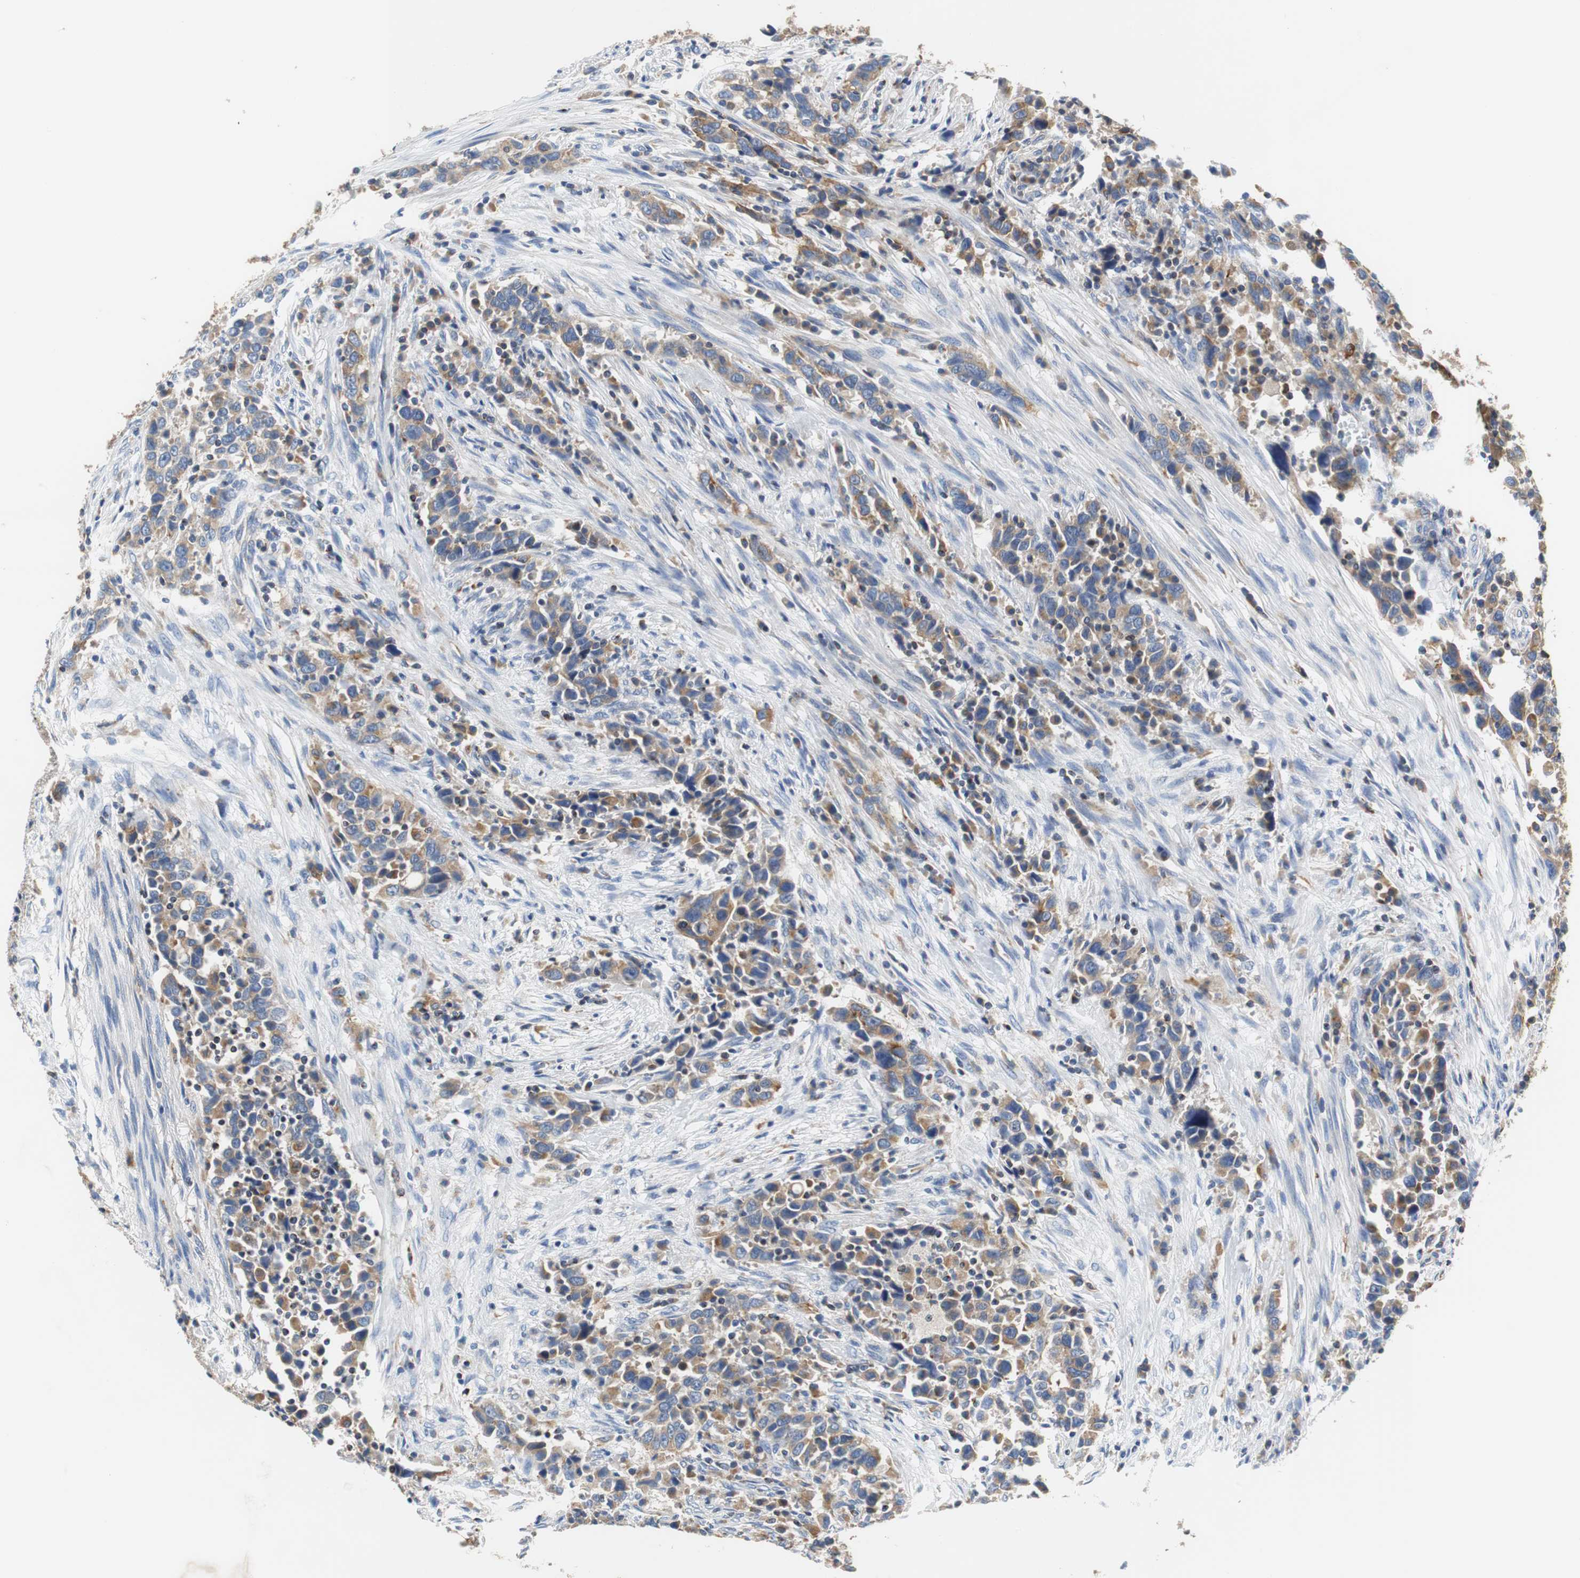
{"staining": {"intensity": "moderate", "quantity": ">75%", "location": "cytoplasmic/membranous"}, "tissue": "urothelial cancer", "cell_type": "Tumor cells", "image_type": "cancer", "snomed": [{"axis": "morphology", "description": "Urothelial carcinoma, High grade"}, {"axis": "topography", "description": "Urinary bladder"}], "caption": "Urothelial cancer tissue exhibits moderate cytoplasmic/membranous staining in approximately >75% of tumor cells", "gene": "VAMP8", "patient": {"sex": "male", "age": 61}}